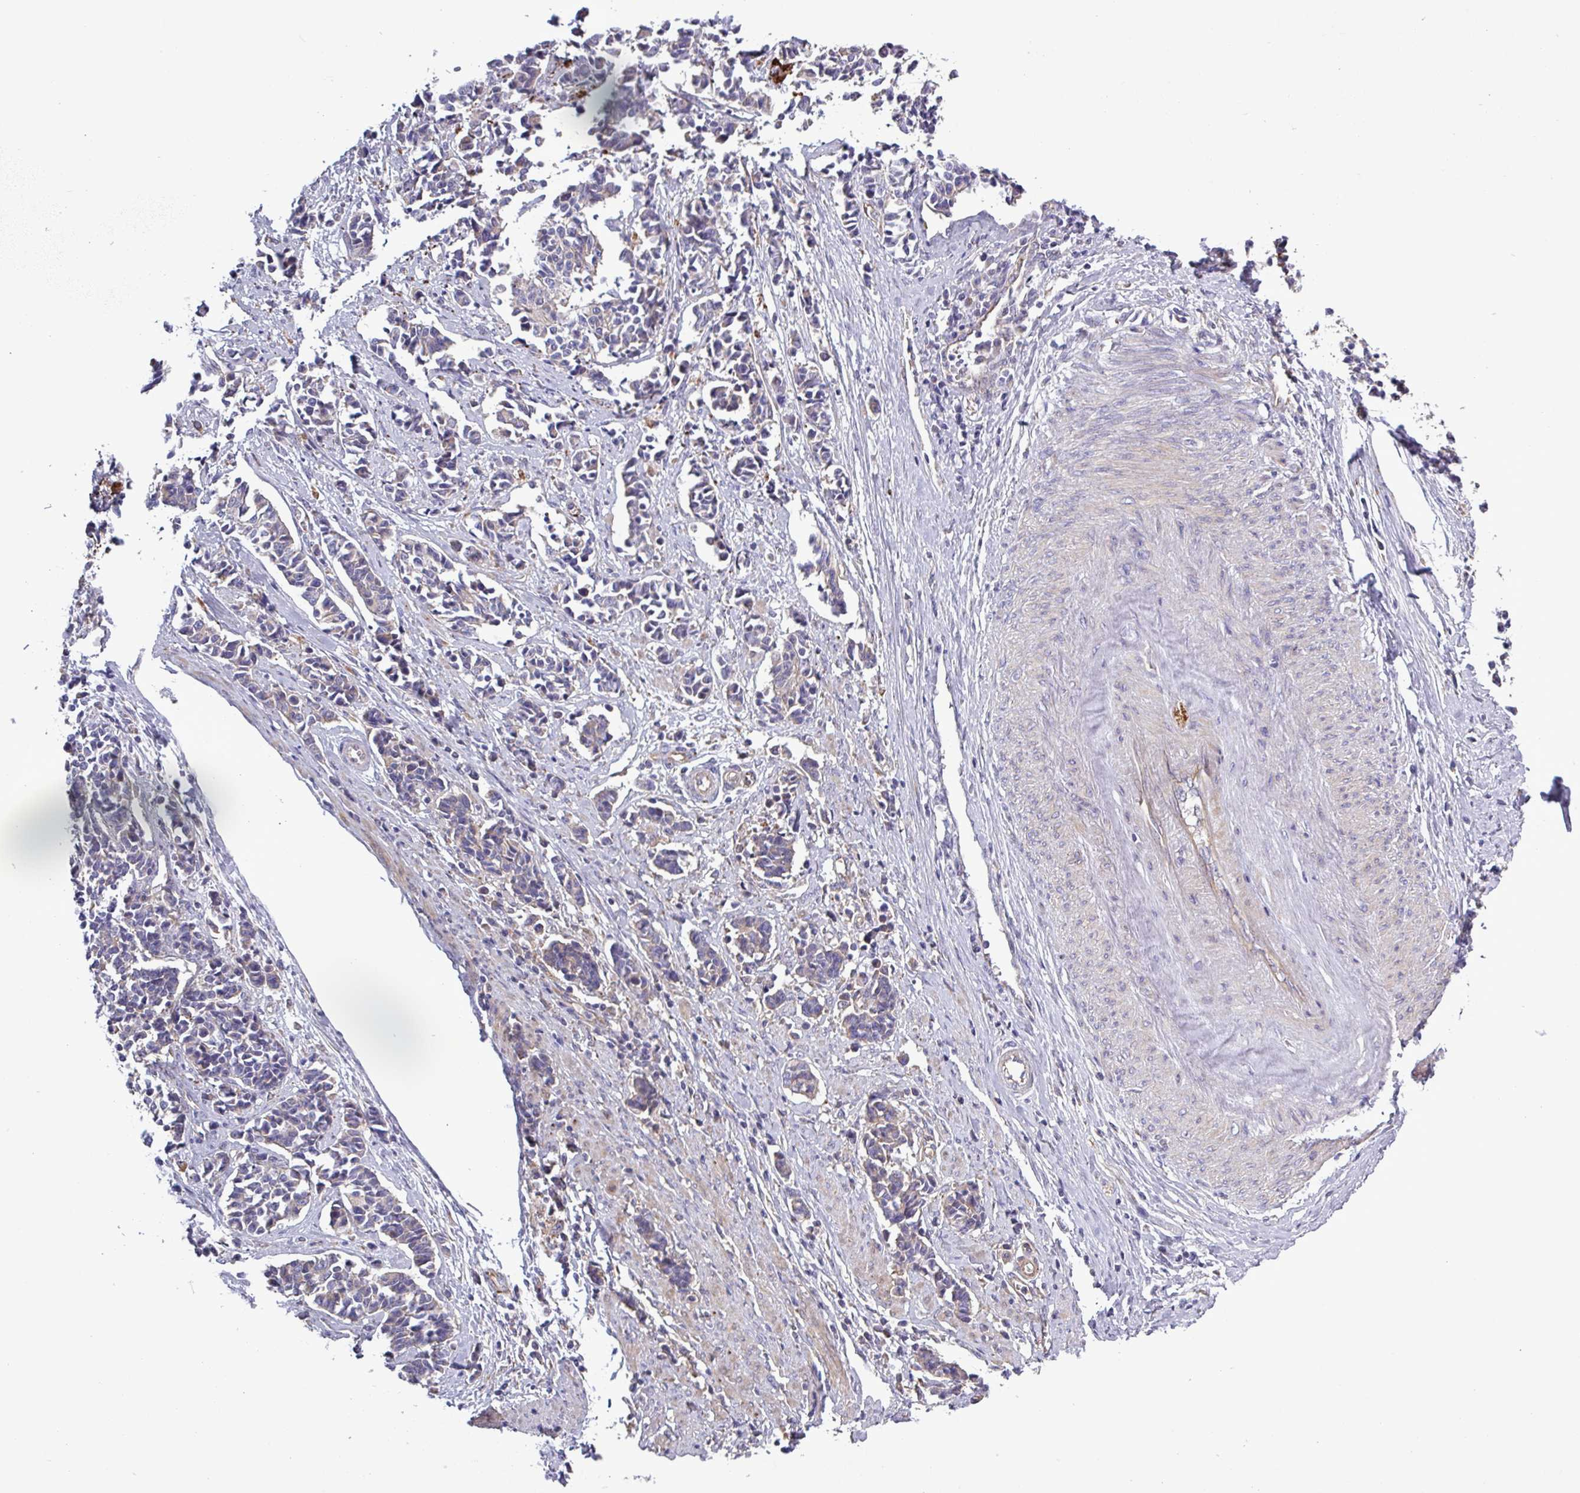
{"staining": {"intensity": "negative", "quantity": "none", "location": "none"}, "tissue": "cervical cancer", "cell_type": "Tumor cells", "image_type": "cancer", "snomed": [{"axis": "morphology", "description": "Normal tissue, NOS"}, {"axis": "morphology", "description": "Squamous cell carcinoma, NOS"}, {"axis": "topography", "description": "Cervix"}], "caption": "Immunohistochemical staining of cervical squamous cell carcinoma exhibits no significant positivity in tumor cells. The staining was performed using DAB (3,3'-diaminobenzidine) to visualize the protein expression in brown, while the nuclei were stained in blue with hematoxylin (Magnification: 20x).", "gene": "PLIN2", "patient": {"sex": "female", "age": 35}}